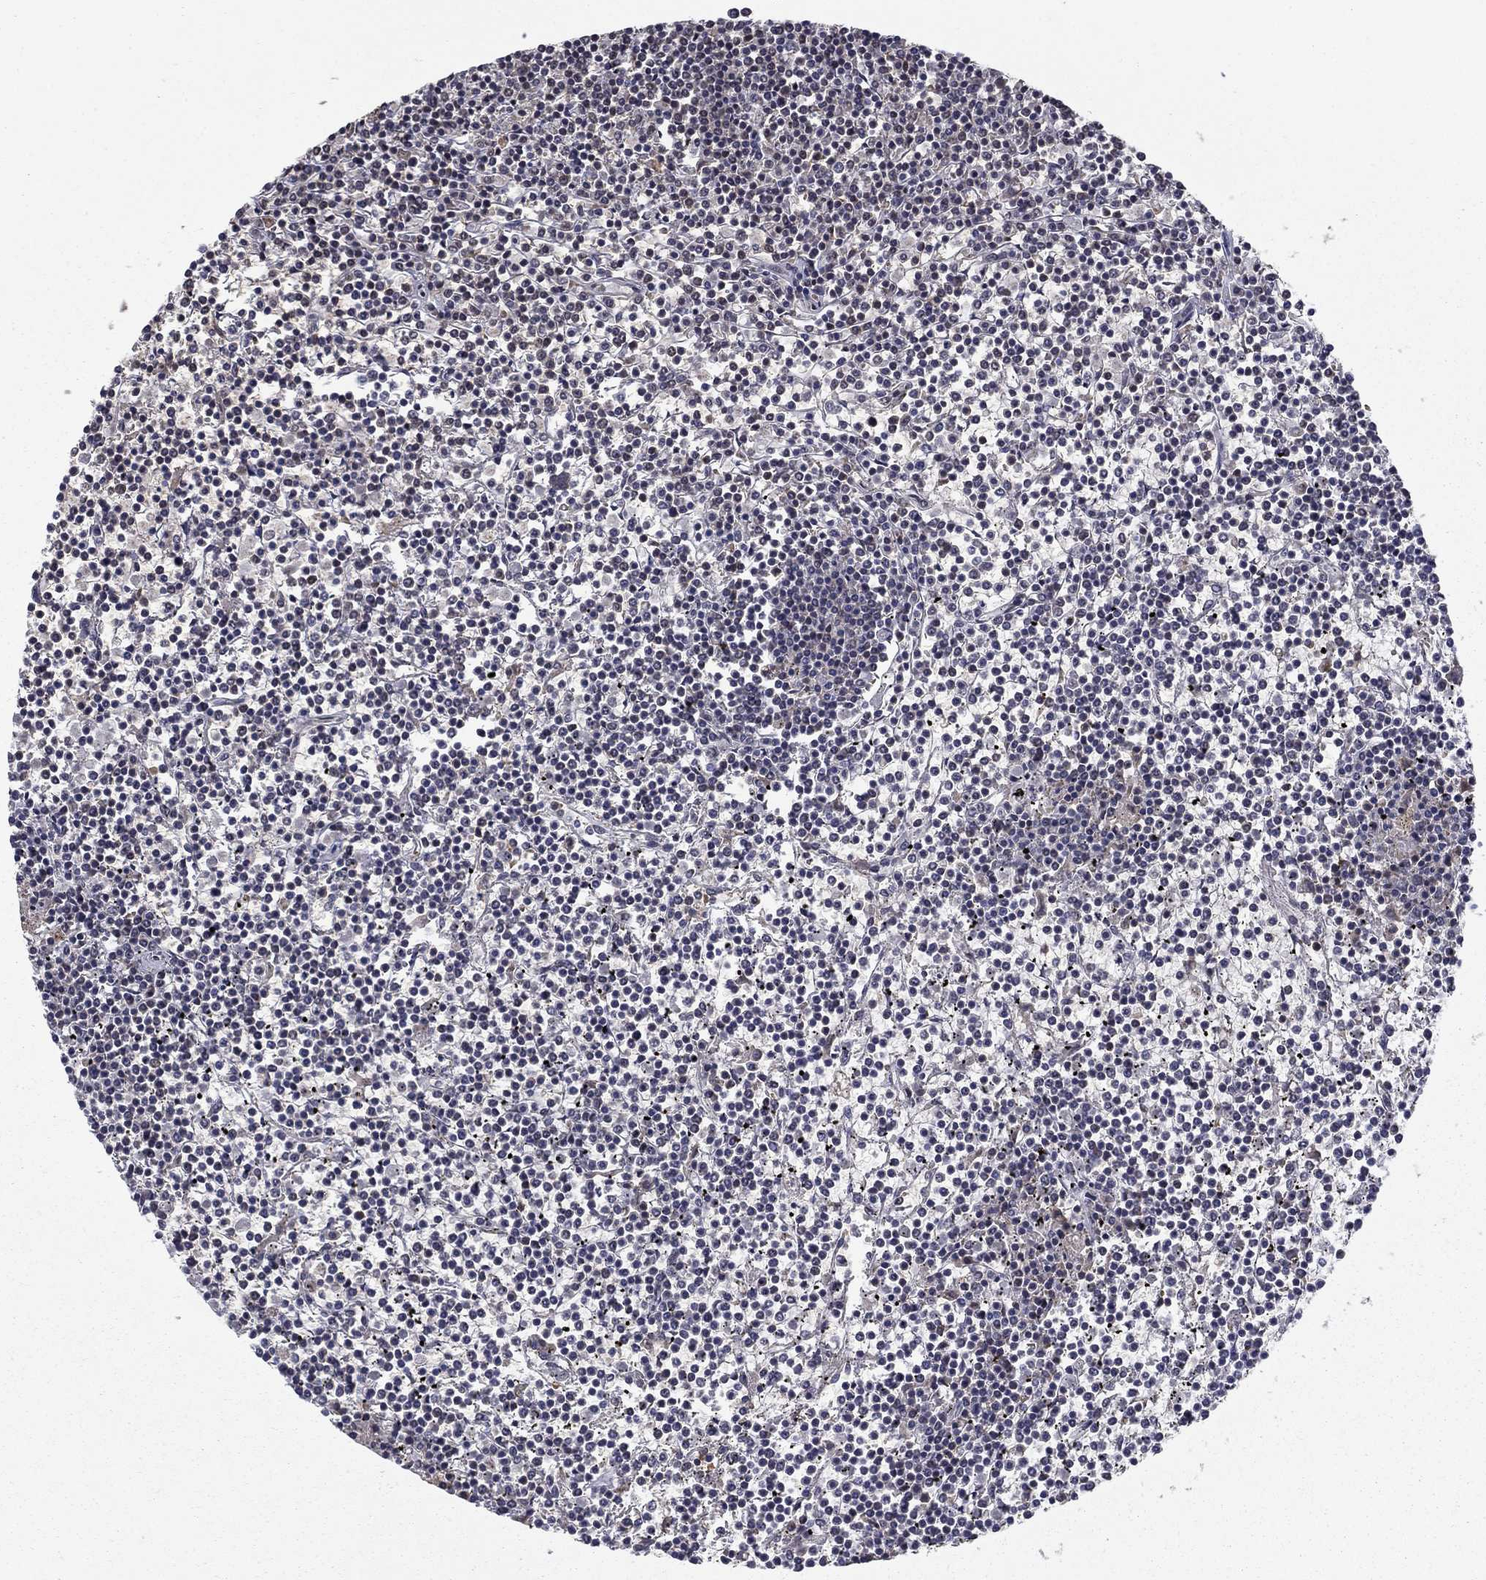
{"staining": {"intensity": "negative", "quantity": "none", "location": "none"}, "tissue": "lymphoma", "cell_type": "Tumor cells", "image_type": "cancer", "snomed": [{"axis": "morphology", "description": "Malignant lymphoma, non-Hodgkin's type, Low grade"}, {"axis": "topography", "description": "Spleen"}], "caption": "The photomicrograph exhibits no significant staining in tumor cells of malignant lymphoma, non-Hodgkin's type (low-grade).", "gene": "SLC2A13", "patient": {"sex": "female", "age": 19}}